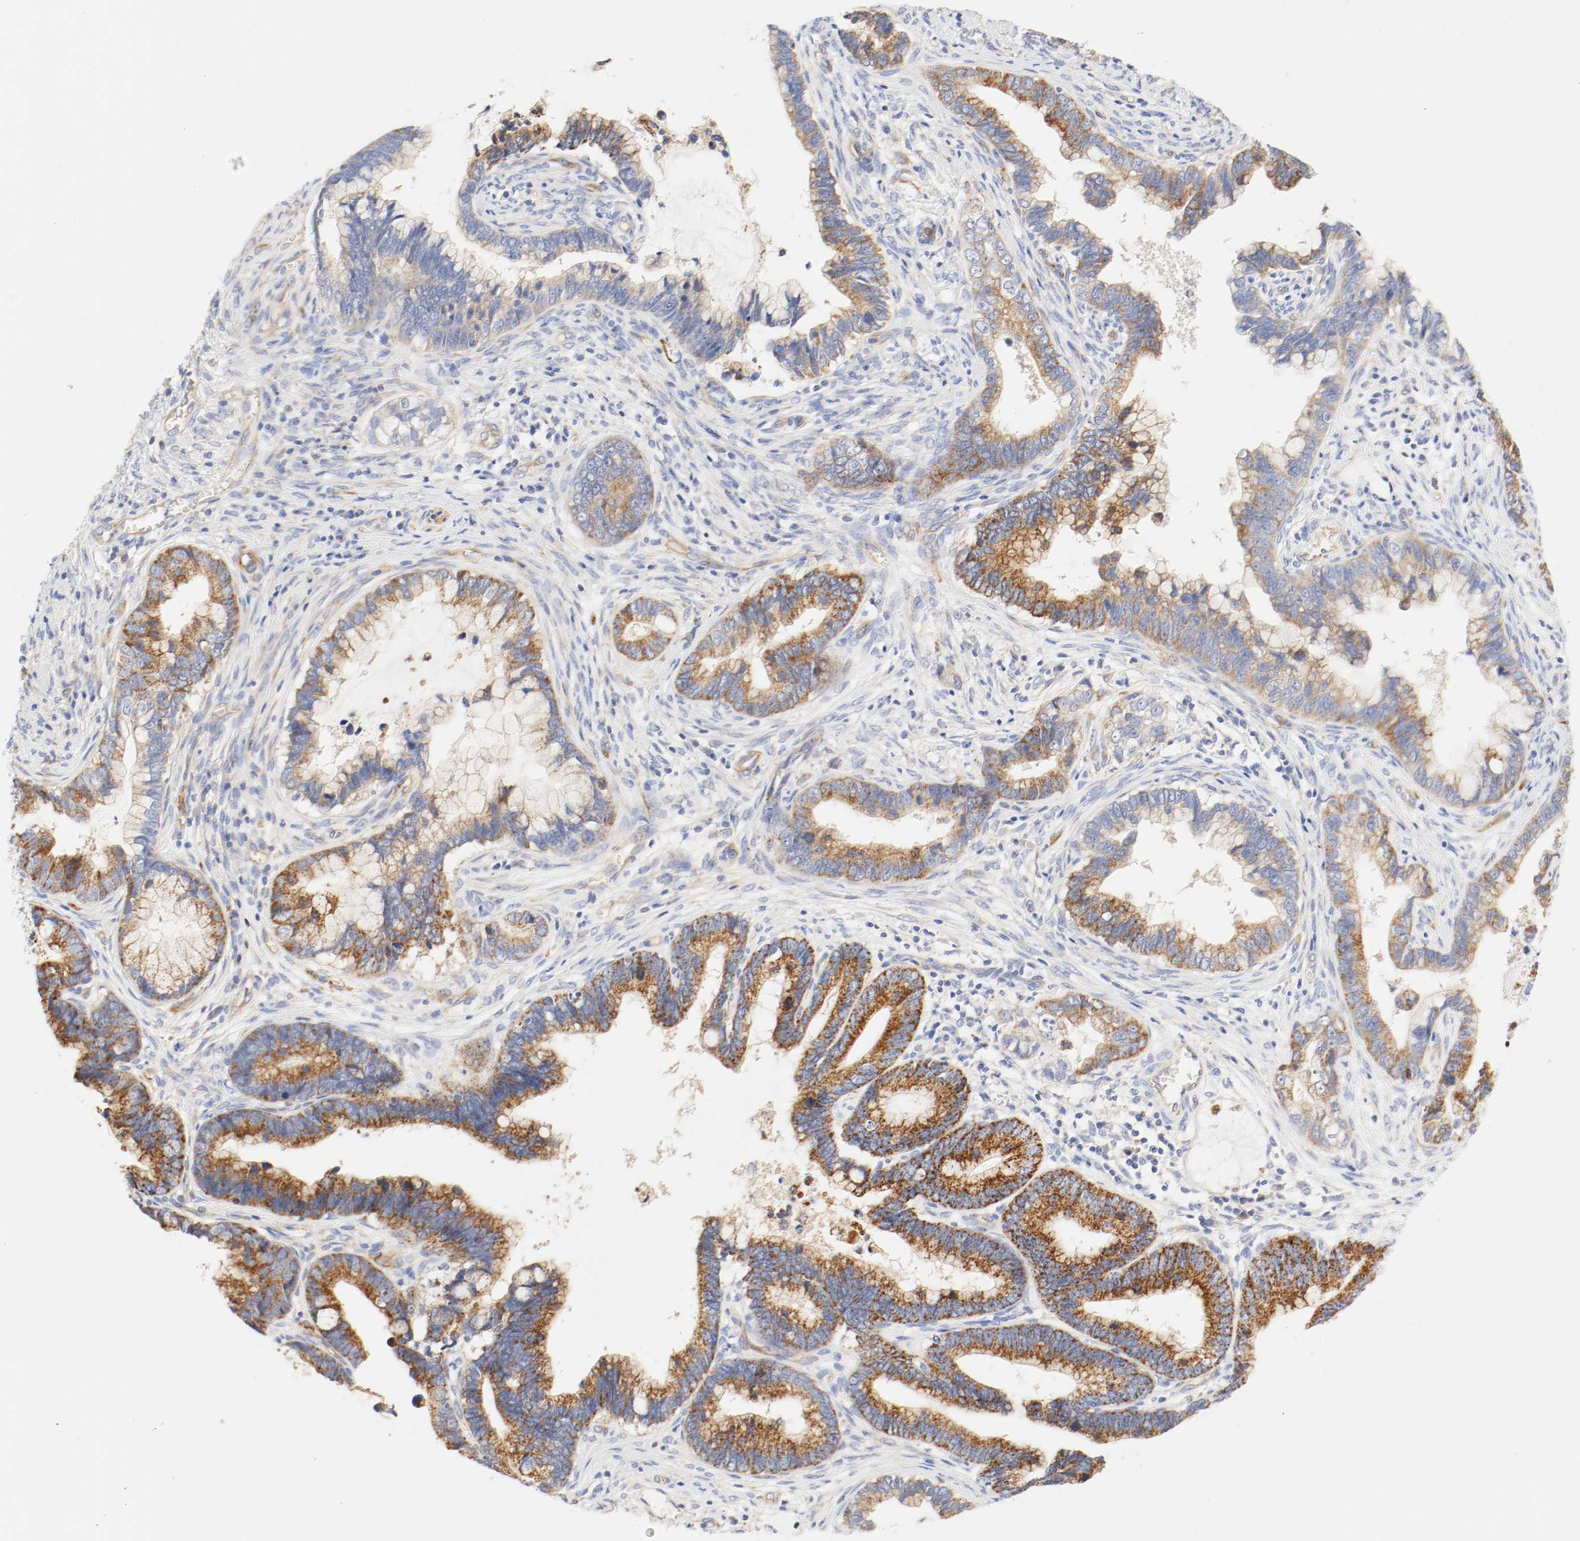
{"staining": {"intensity": "strong", "quantity": ">75%", "location": "cytoplasmic/membranous"}, "tissue": "cervical cancer", "cell_type": "Tumor cells", "image_type": "cancer", "snomed": [{"axis": "morphology", "description": "Adenocarcinoma, NOS"}, {"axis": "topography", "description": "Cervix"}], "caption": "A high-resolution photomicrograph shows IHC staining of cervical adenocarcinoma, which reveals strong cytoplasmic/membranous expression in approximately >75% of tumor cells.", "gene": "GIT1", "patient": {"sex": "female", "age": 44}}